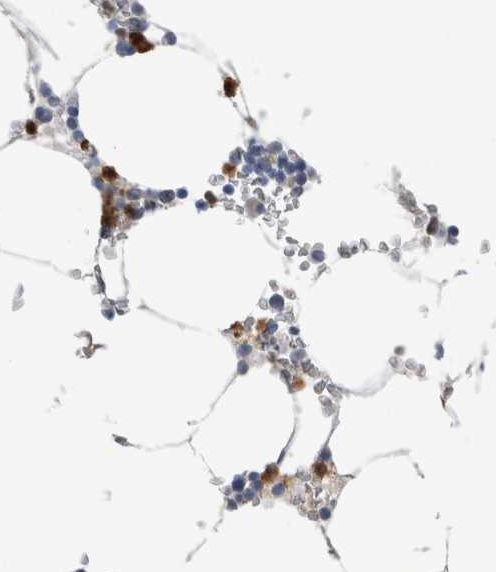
{"staining": {"intensity": "moderate", "quantity": "25%-75%", "location": "cytoplasmic/membranous,nuclear"}, "tissue": "bone marrow", "cell_type": "Hematopoietic cells", "image_type": "normal", "snomed": [{"axis": "morphology", "description": "Normal tissue, NOS"}, {"axis": "topography", "description": "Bone marrow"}], "caption": "Bone marrow stained for a protein exhibits moderate cytoplasmic/membranous,nuclear positivity in hematopoietic cells. The staining was performed using DAB, with brown indicating positive protein expression. Nuclei are stained blue with hematoxylin.", "gene": "S100A12", "patient": {"sex": "male", "age": 70}}